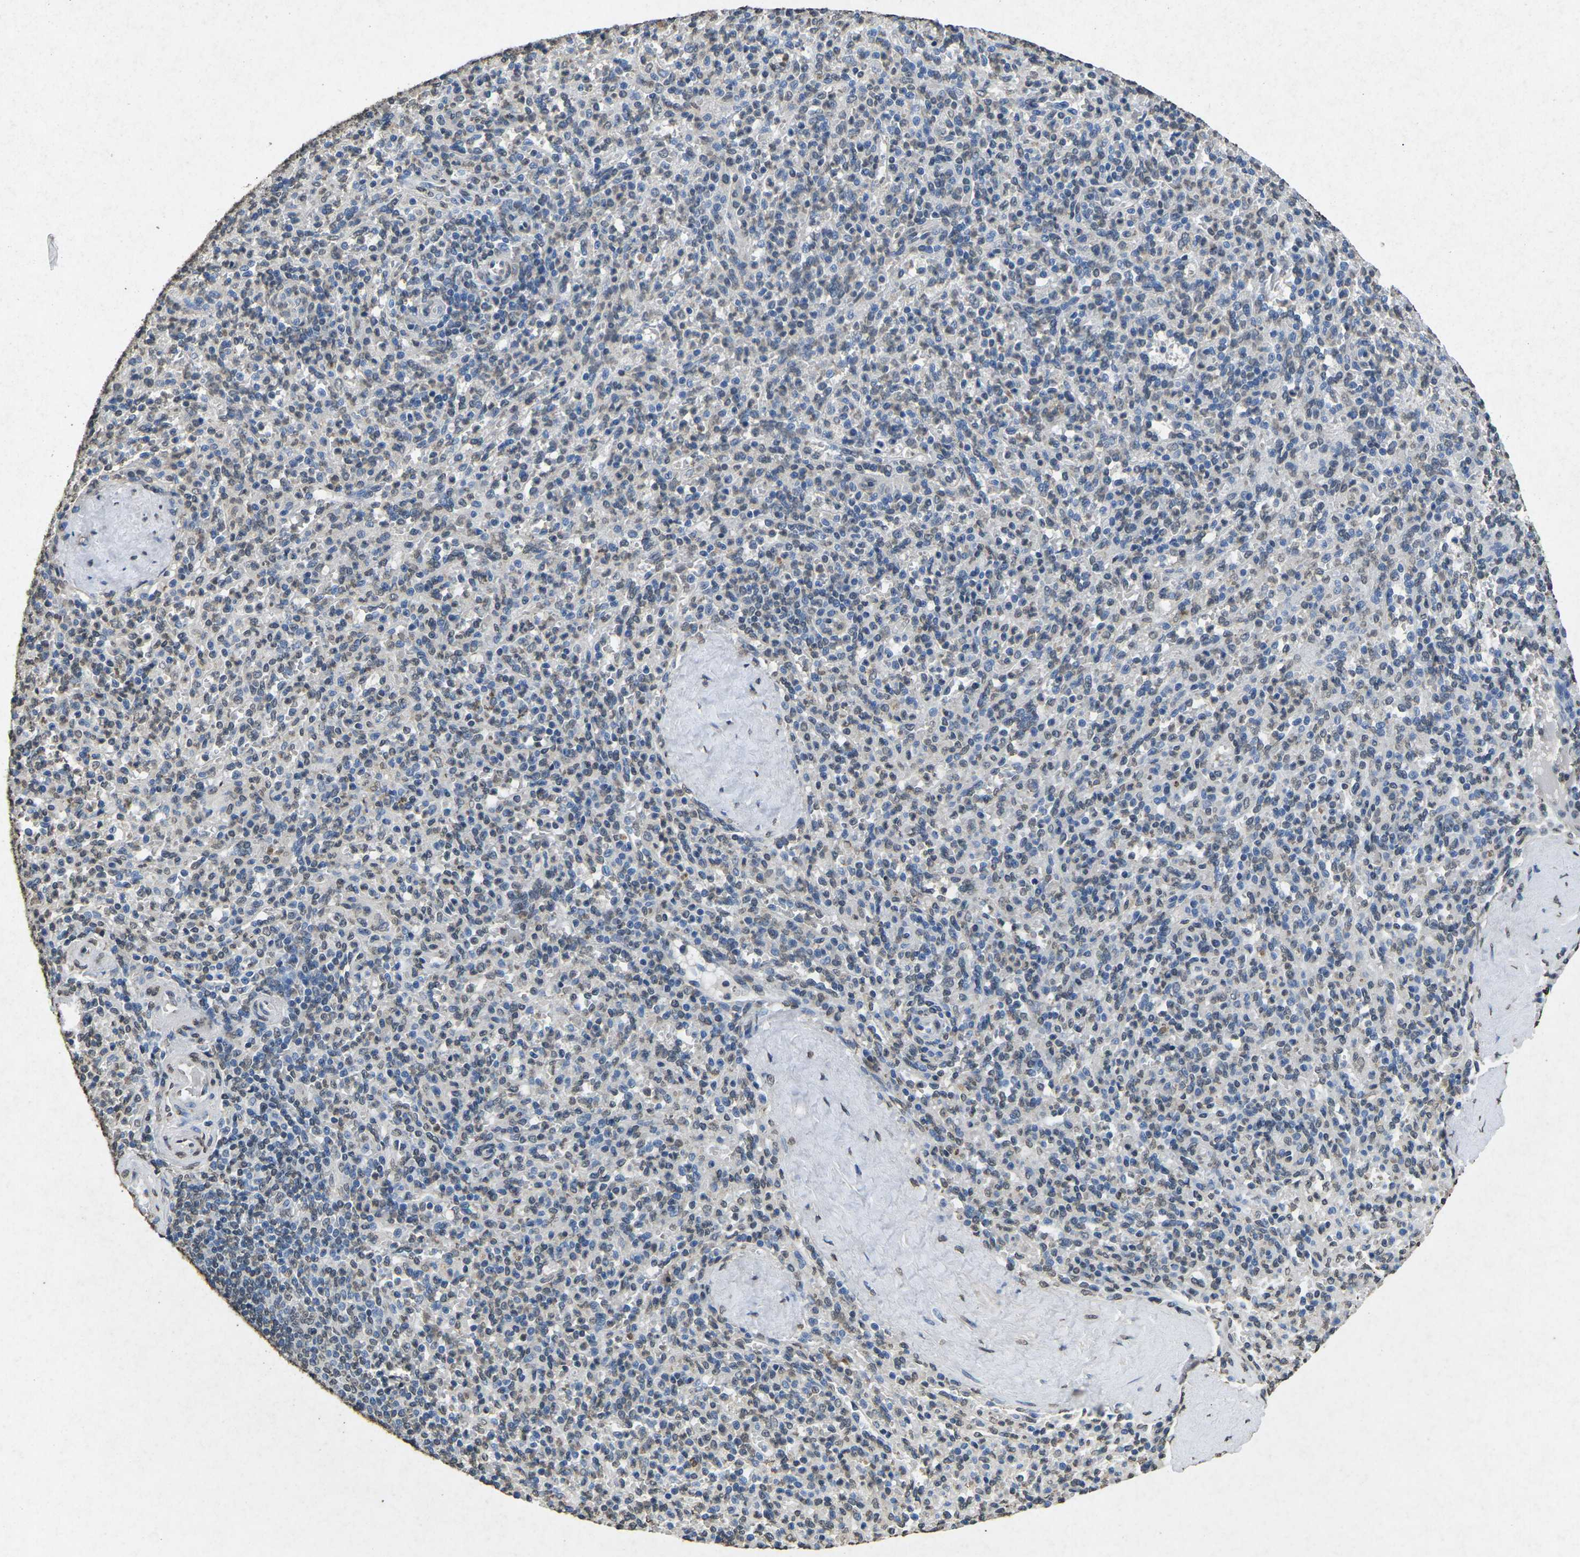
{"staining": {"intensity": "moderate", "quantity": "<25%", "location": "cytoplasmic/membranous"}, "tissue": "spleen", "cell_type": "Cells in red pulp", "image_type": "normal", "snomed": [{"axis": "morphology", "description": "Normal tissue, NOS"}, {"axis": "topography", "description": "Spleen"}], "caption": "This is a micrograph of IHC staining of benign spleen, which shows moderate staining in the cytoplasmic/membranous of cells in red pulp.", "gene": "SCNN1B", "patient": {"sex": "male", "age": 36}}